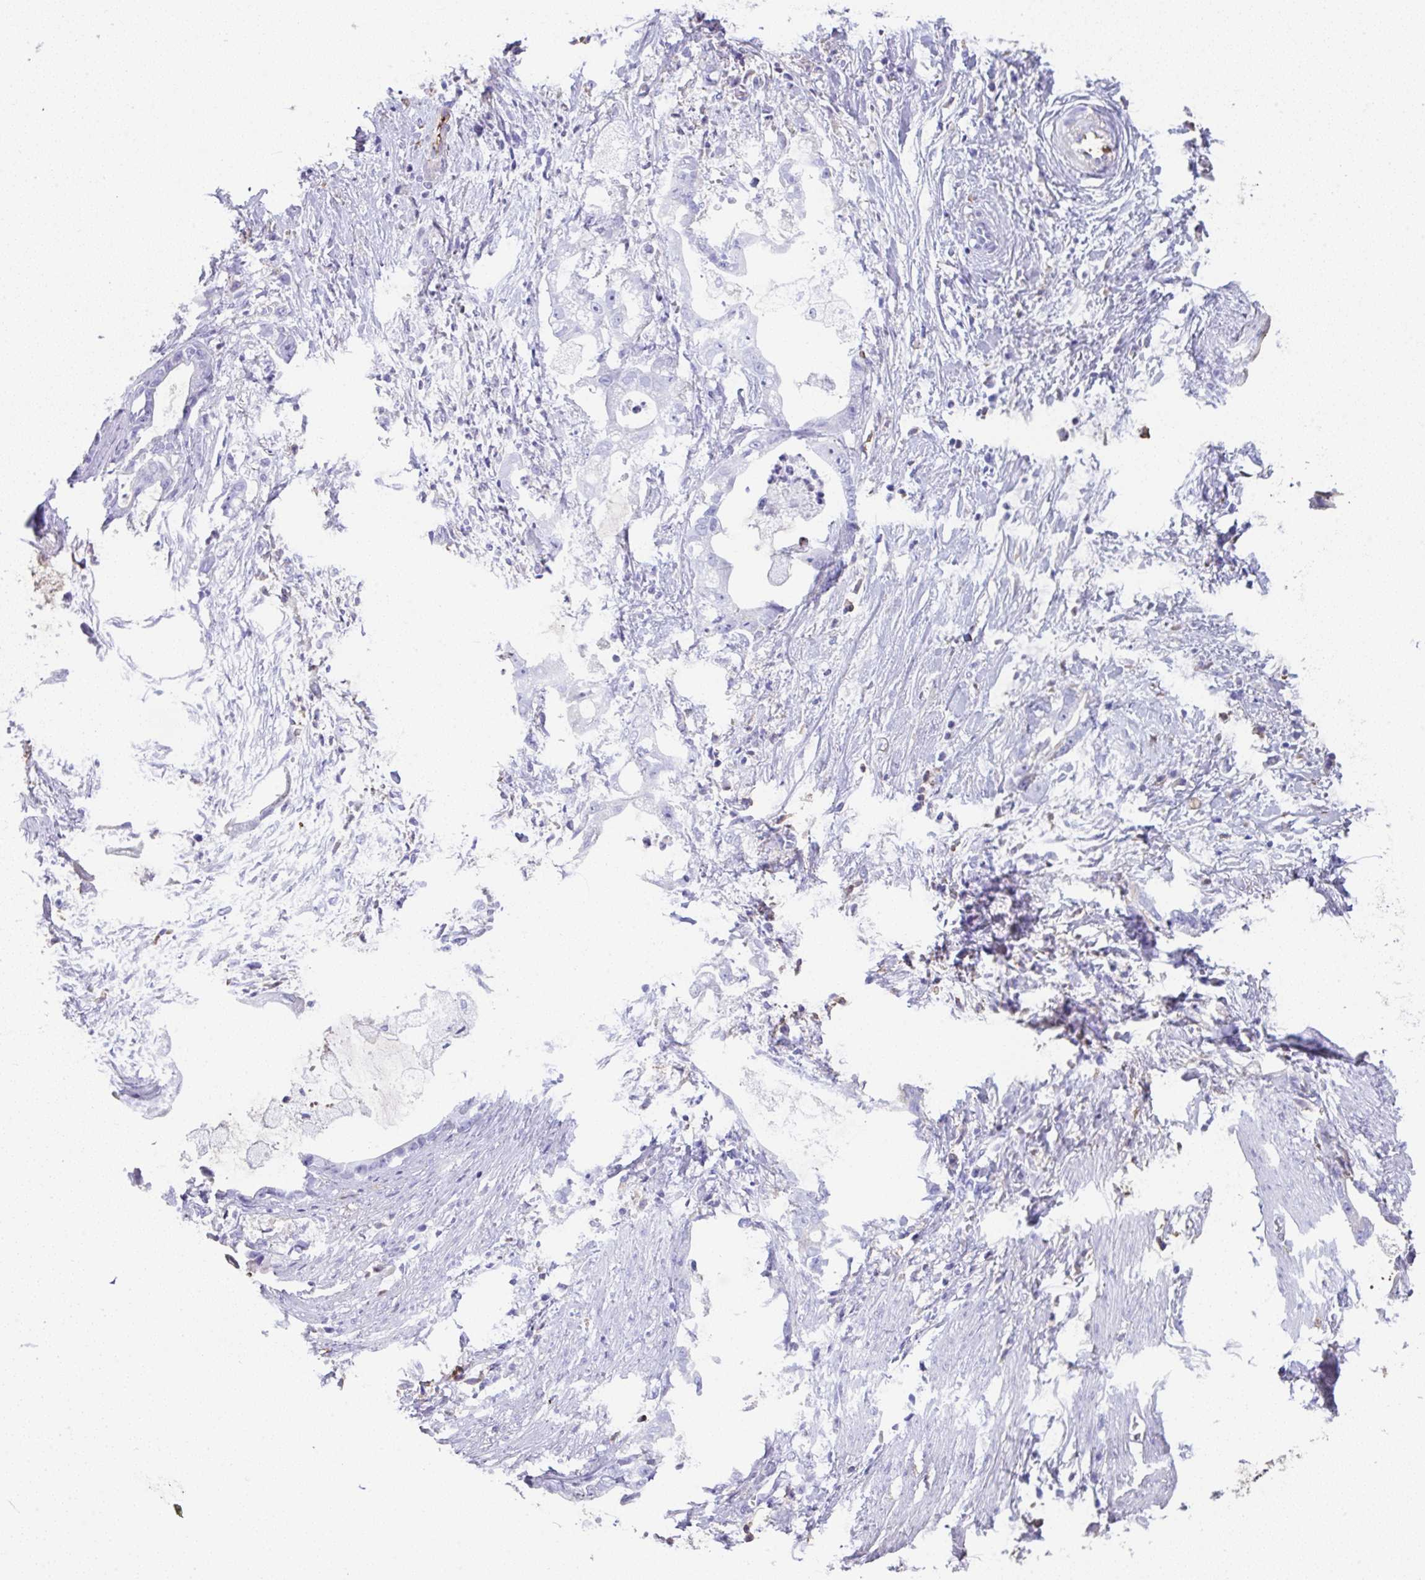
{"staining": {"intensity": "negative", "quantity": "none", "location": "none"}, "tissue": "stomach cancer", "cell_type": "Tumor cells", "image_type": "cancer", "snomed": [{"axis": "morphology", "description": "Adenocarcinoma, NOS"}, {"axis": "topography", "description": "Stomach"}], "caption": "Immunohistochemistry of human stomach adenocarcinoma demonstrates no staining in tumor cells.", "gene": "HOXC12", "patient": {"sex": "male", "age": 55}}